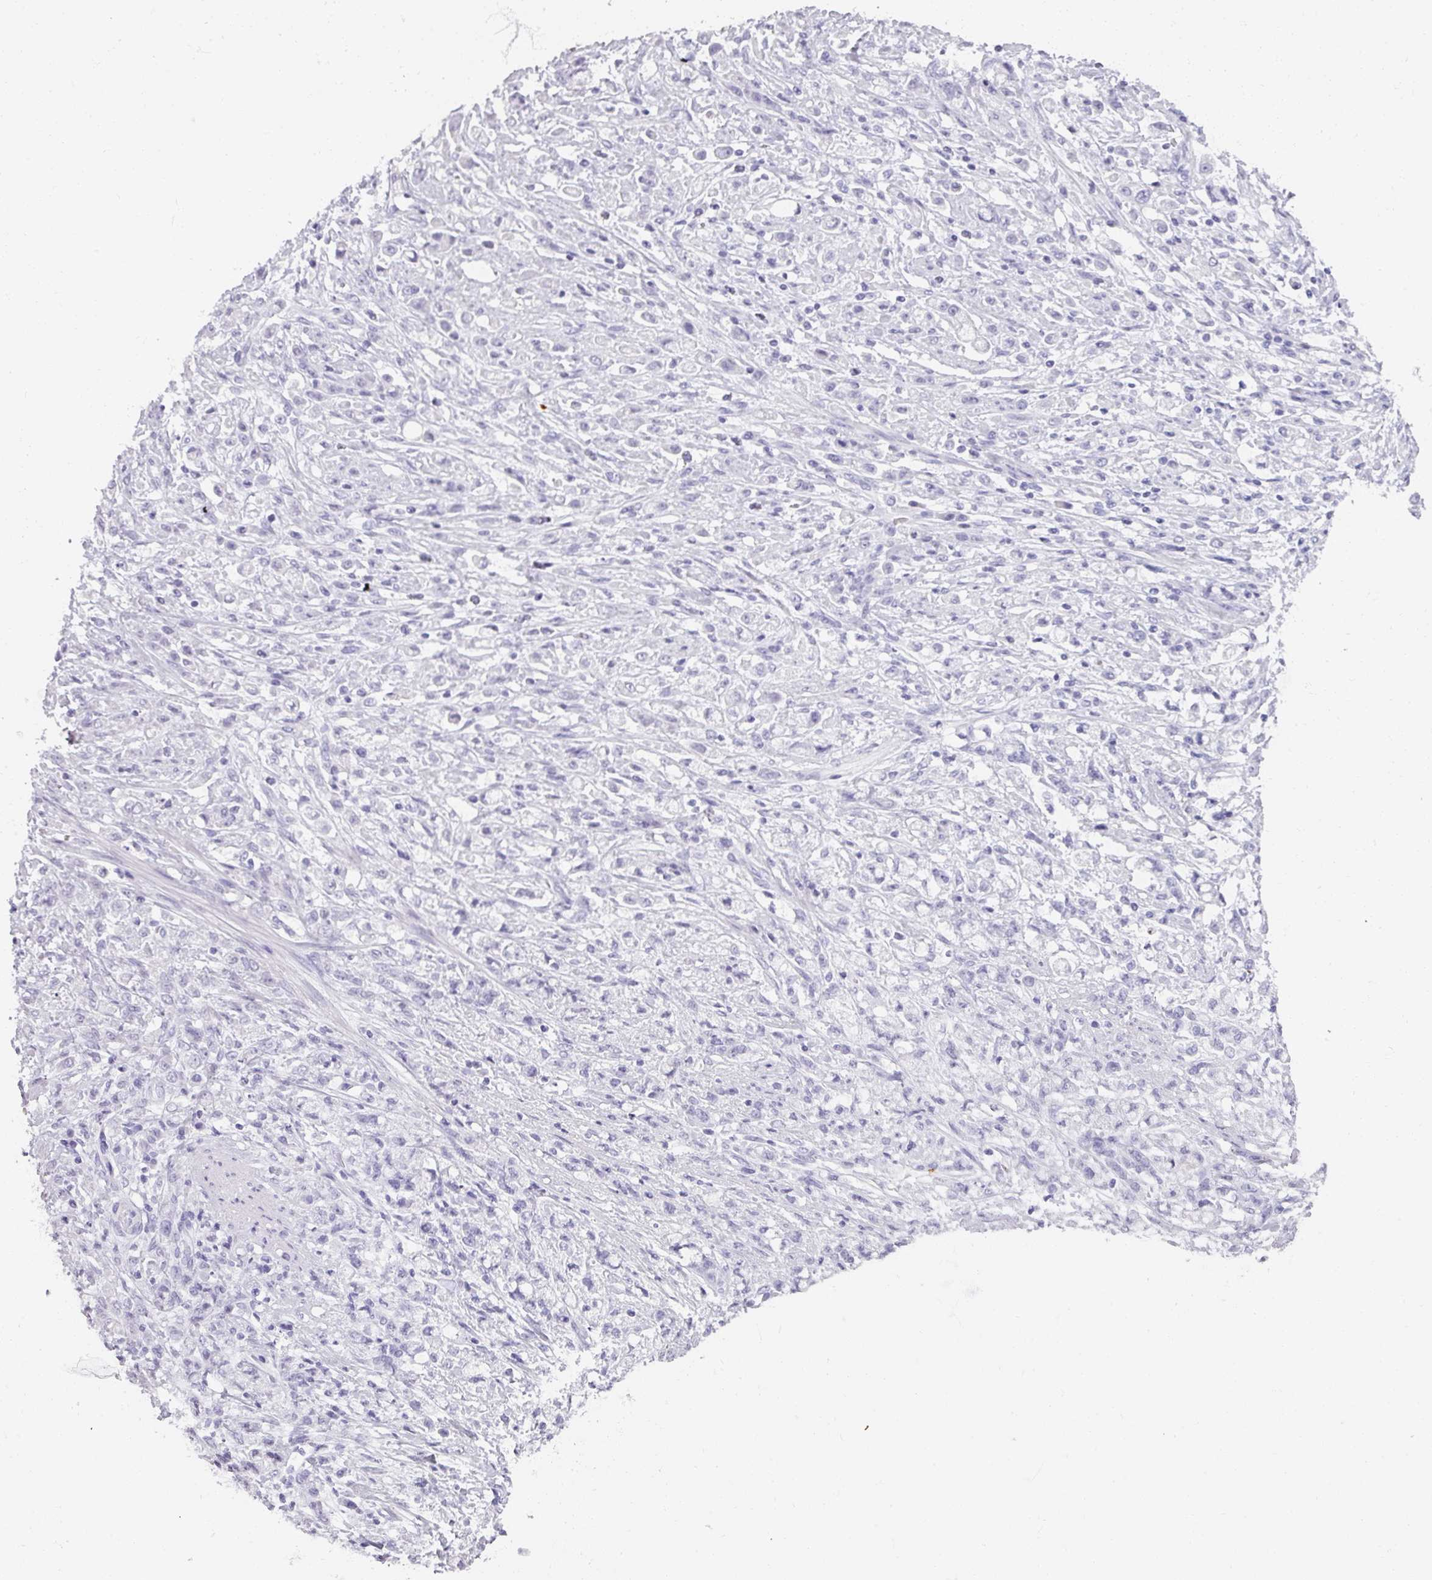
{"staining": {"intensity": "negative", "quantity": "none", "location": "none"}, "tissue": "stomach cancer", "cell_type": "Tumor cells", "image_type": "cancer", "snomed": [{"axis": "morphology", "description": "Adenocarcinoma, NOS"}, {"axis": "topography", "description": "Stomach"}], "caption": "IHC image of stomach adenocarcinoma stained for a protein (brown), which exhibits no positivity in tumor cells.", "gene": "REG3G", "patient": {"sex": "female", "age": 60}}